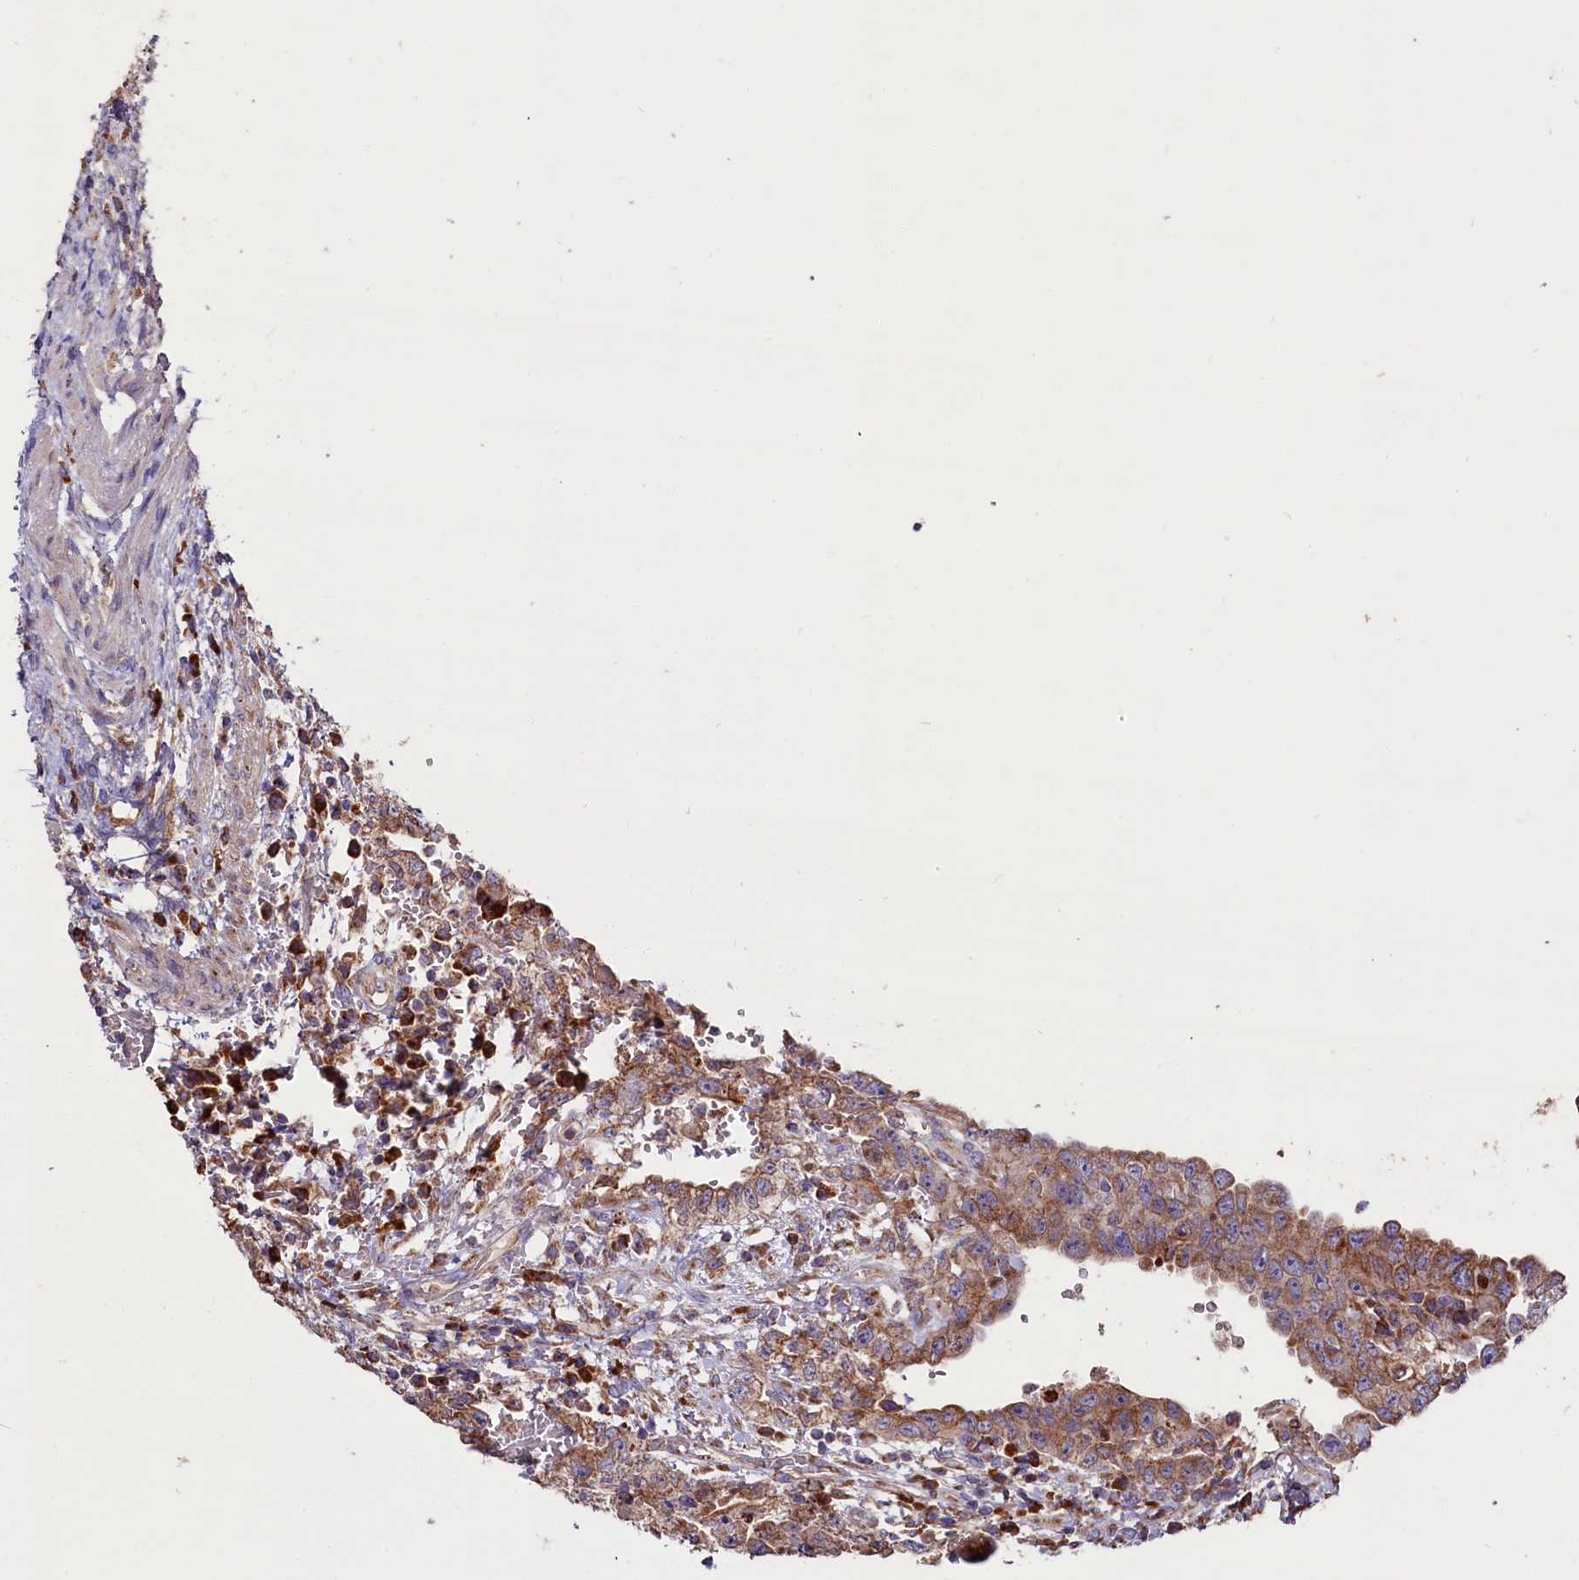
{"staining": {"intensity": "moderate", "quantity": ">75%", "location": "cytoplasmic/membranous"}, "tissue": "testis cancer", "cell_type": "Tumor cells", "image_type": "cancer", "snomed": [{"axis": "morphology", "description": "Carcinoma, Embryonal, NOS"}, {"axis": "topography", "description": "Testis"}], "caption": "Immunohistochemical staining of human embryonal carcinoma (testis) exhibits medium levels of moderate cytoplasmic/membranous protein staining in about >75% of tumor cells.", "gene": "ZSWIM1", "patient": {"sex": "male", "age": 26}}